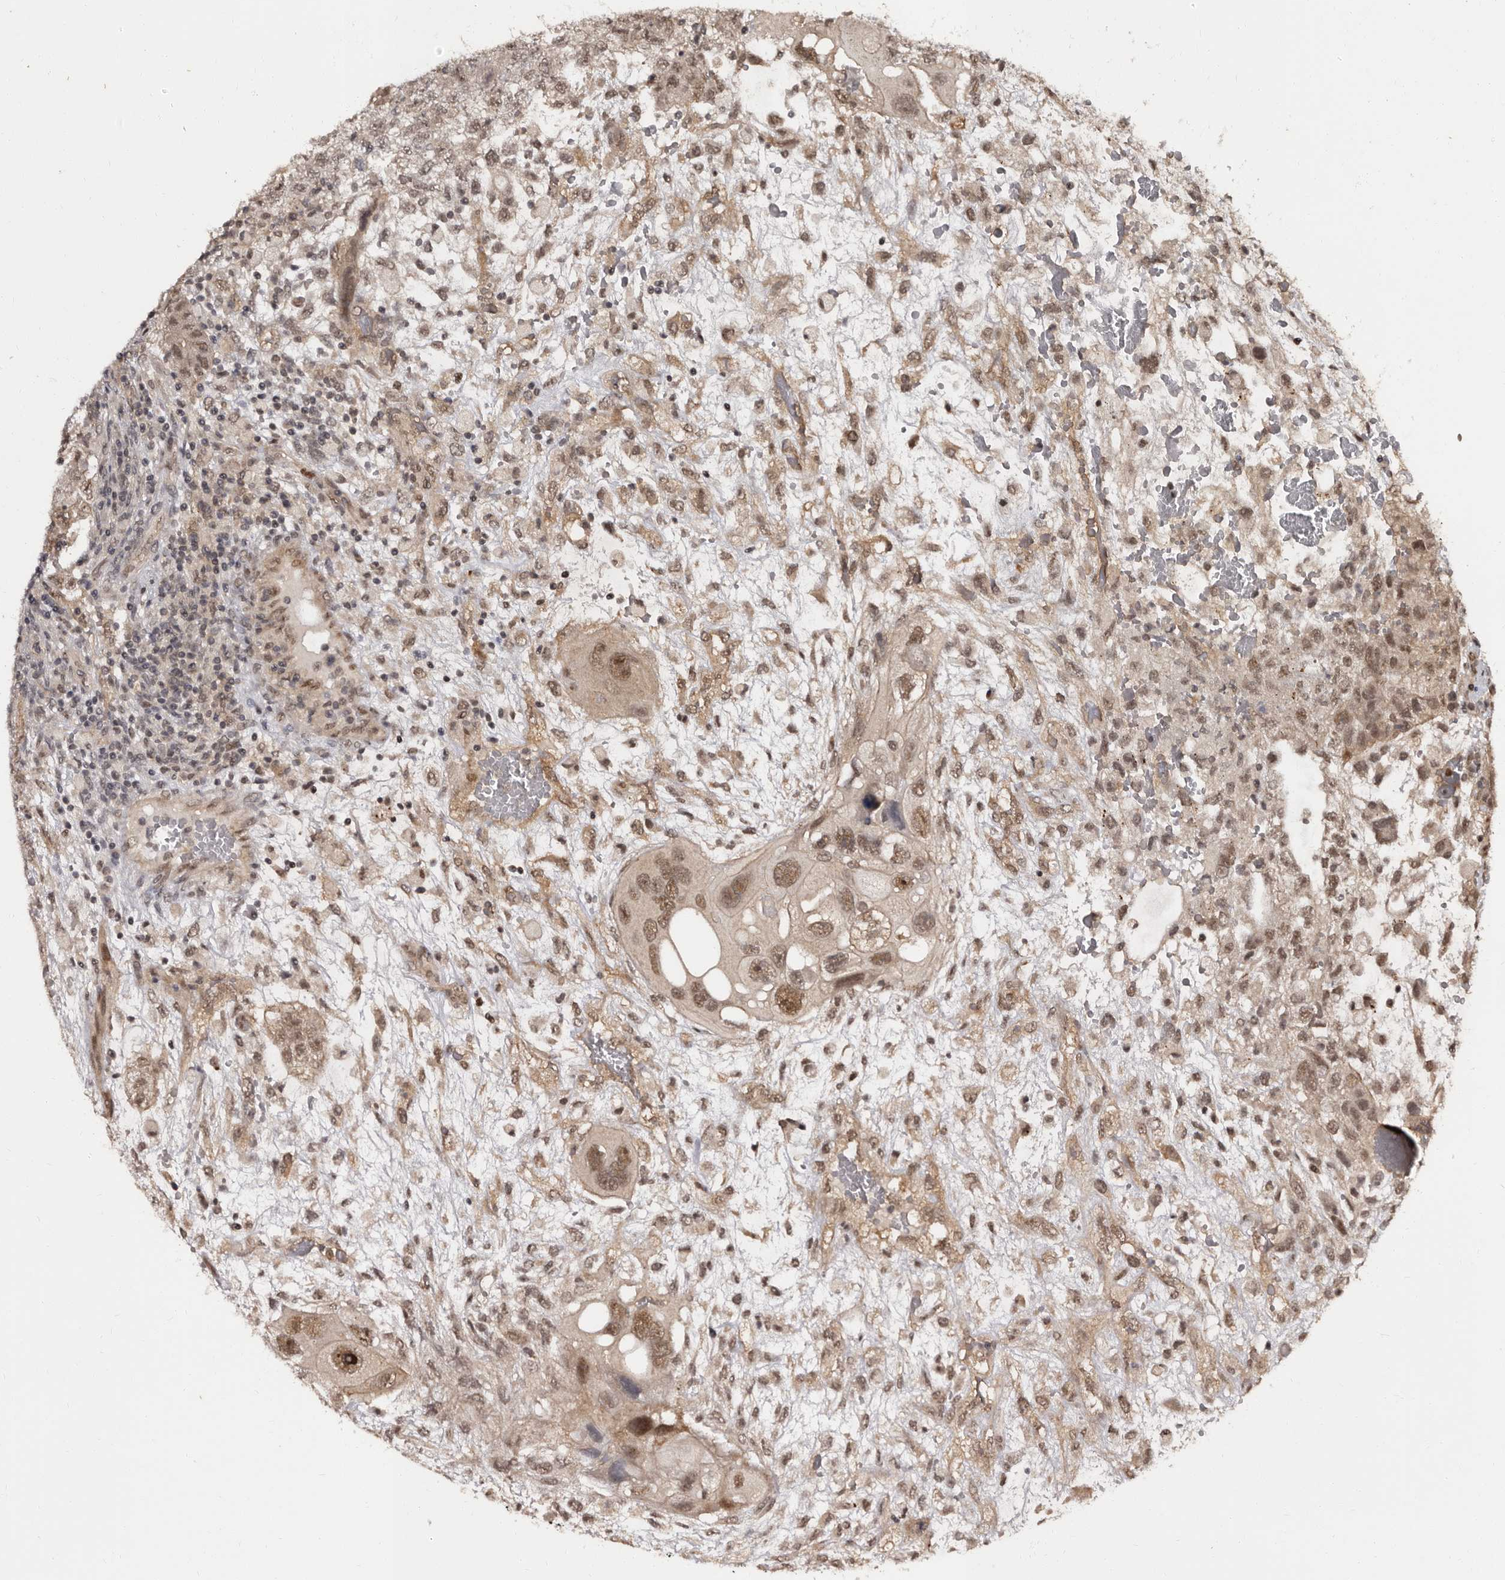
{"staining": {"intensity": "moderate", "quantity": ">75%", "location": "nuclear"}, "tissue": "testis cancer", "cell_type": "Tumor cells", "image_type": "cancer", "snomed": [{"axis": "morphology", "description": "Carcinoma, Embryonal, NOS"}, {"axis": "topography", "description": "Testis"}], "caption": "IHC histopathology image of human testis cancer stained for a protein (brown), which shows medium levels of moderate nuclear staining in about >75% of tumor cells.", "gene": "TBC1D22B", "patient": {"sex": "male", "age": 36}}